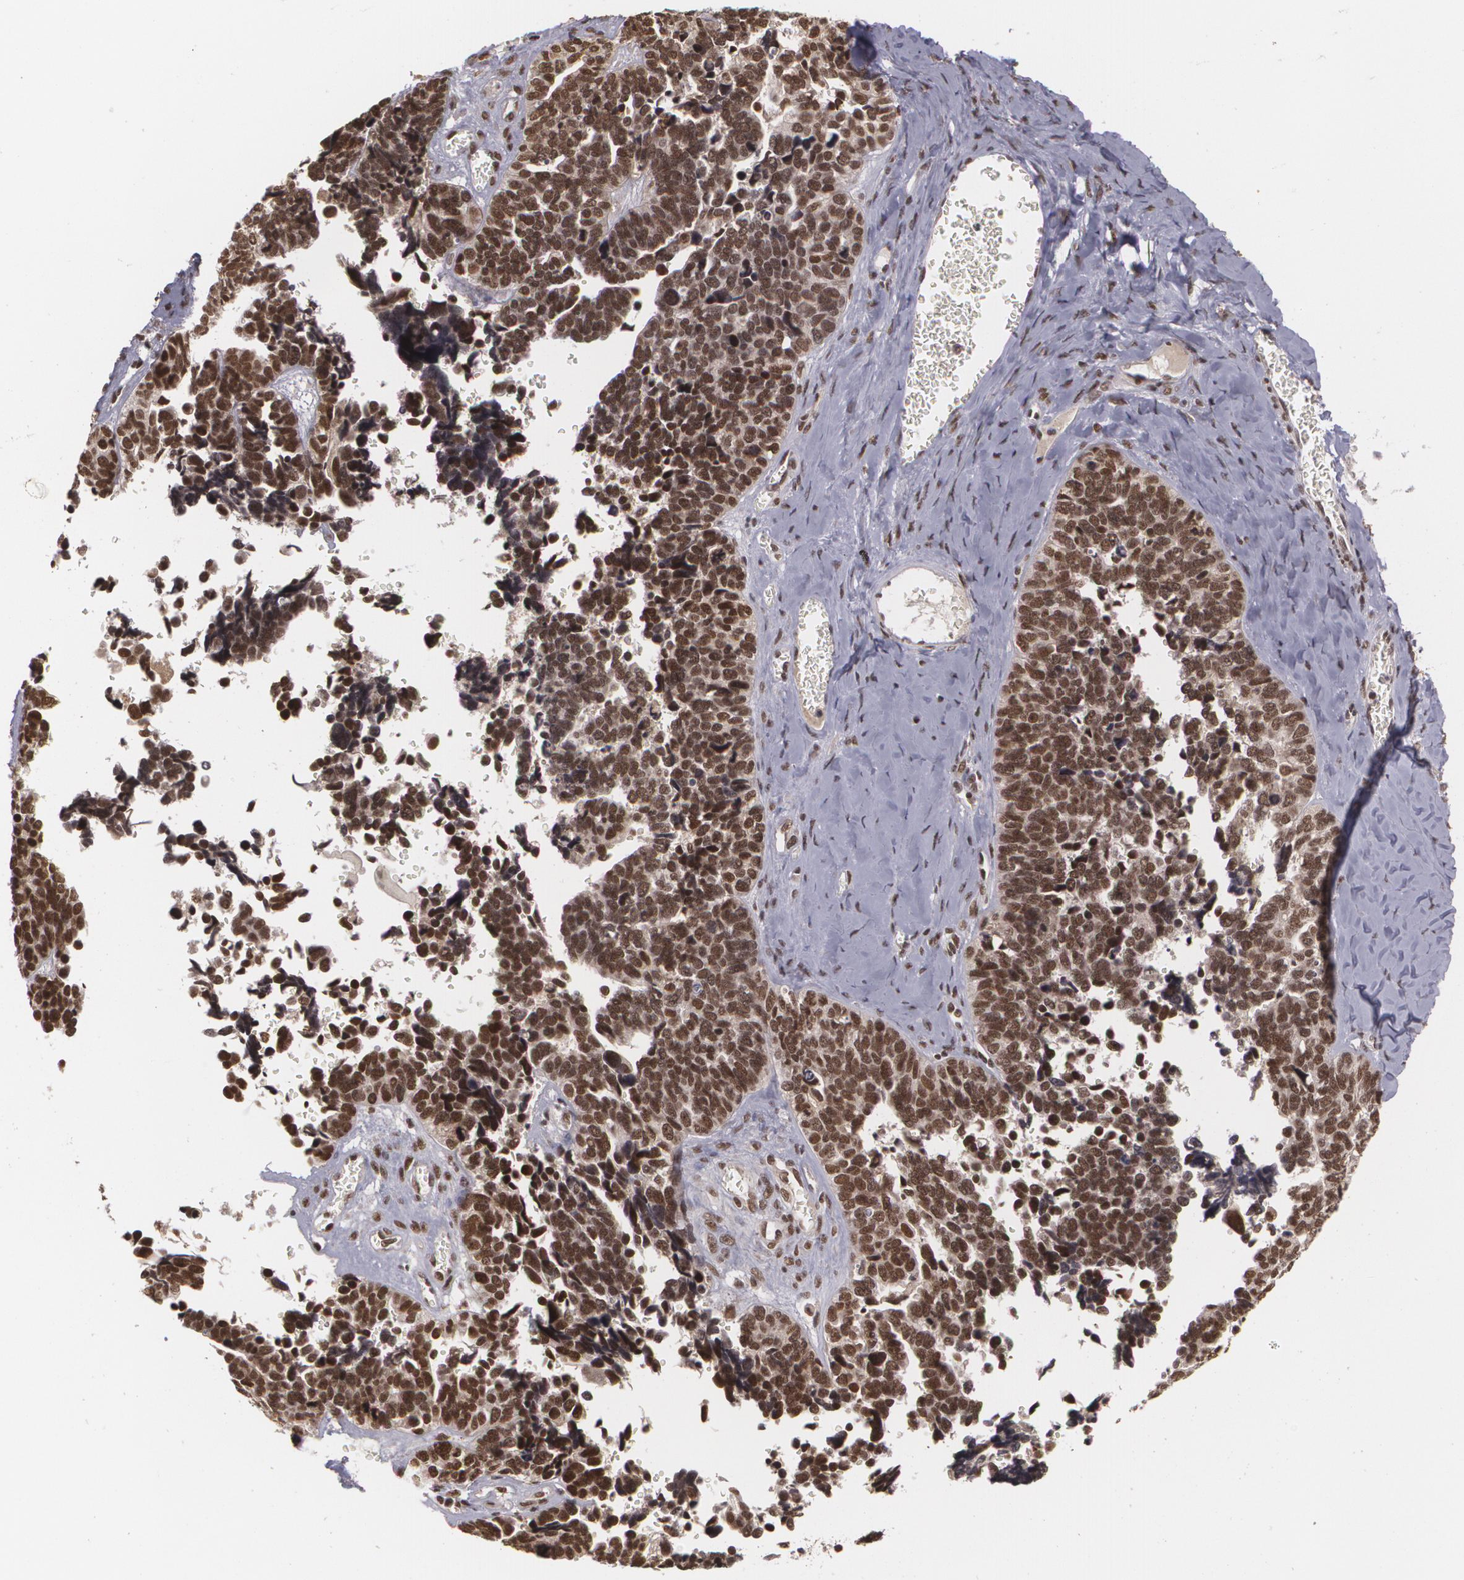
{"staining": {"intensity": "strong", "quantity": ">75%", "location": "nuclear"}, "tissue": "ovarian cancer", "cell_type": "Tumor cells", "image_type": "cancer", "snomed": [{"axis": "morphology", "description": "Cystadenocarcinoma, serous, NOS"}, {"axis": "topography", "description": "Ovary"}], "caption": "Ovarian serous cystadenocarcinoma stained with a brown dye shows strong nuclear positive staining in about >75% of tumor cells.", "gene": "RXRB", "patient": {"sex": "female", "age": 77}}